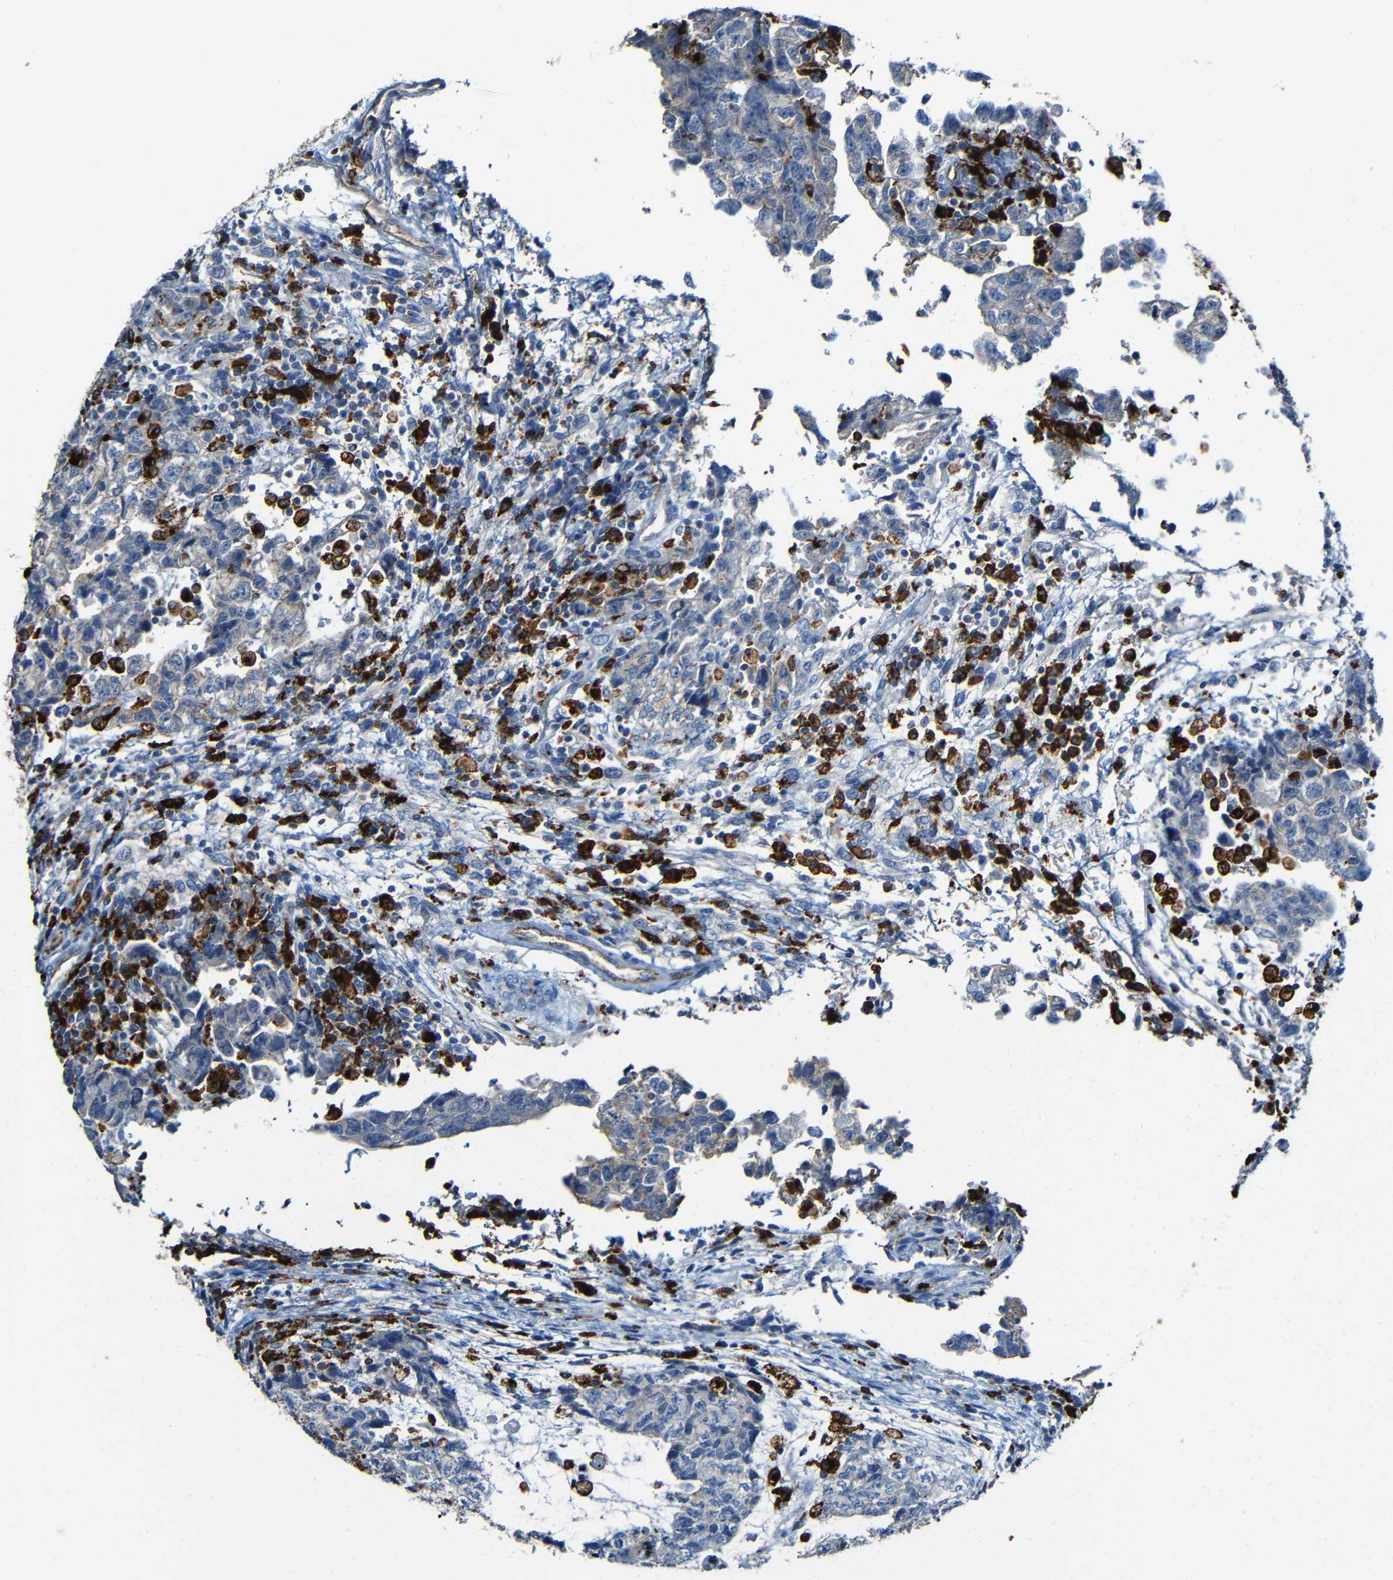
{"staining": {"intensity": "weak", "quantity": "<25%", "location": "cytoplasmic/membranous"}, "tissue": "testis cancer", "cell_type": "Tumor cells", "image_type": "cancer", "snomed": [{"axis": "morphology", "description": "Carcinoma, Embryonal, NOS"}, {"axis": "topography", "description": "Testis"}], "caption": "Immunohistochemistry of human testis cancer shows no staining in tumor cells.", "gene": "HLA-DMA", "patient": {"sex": "male", "age": 36}}